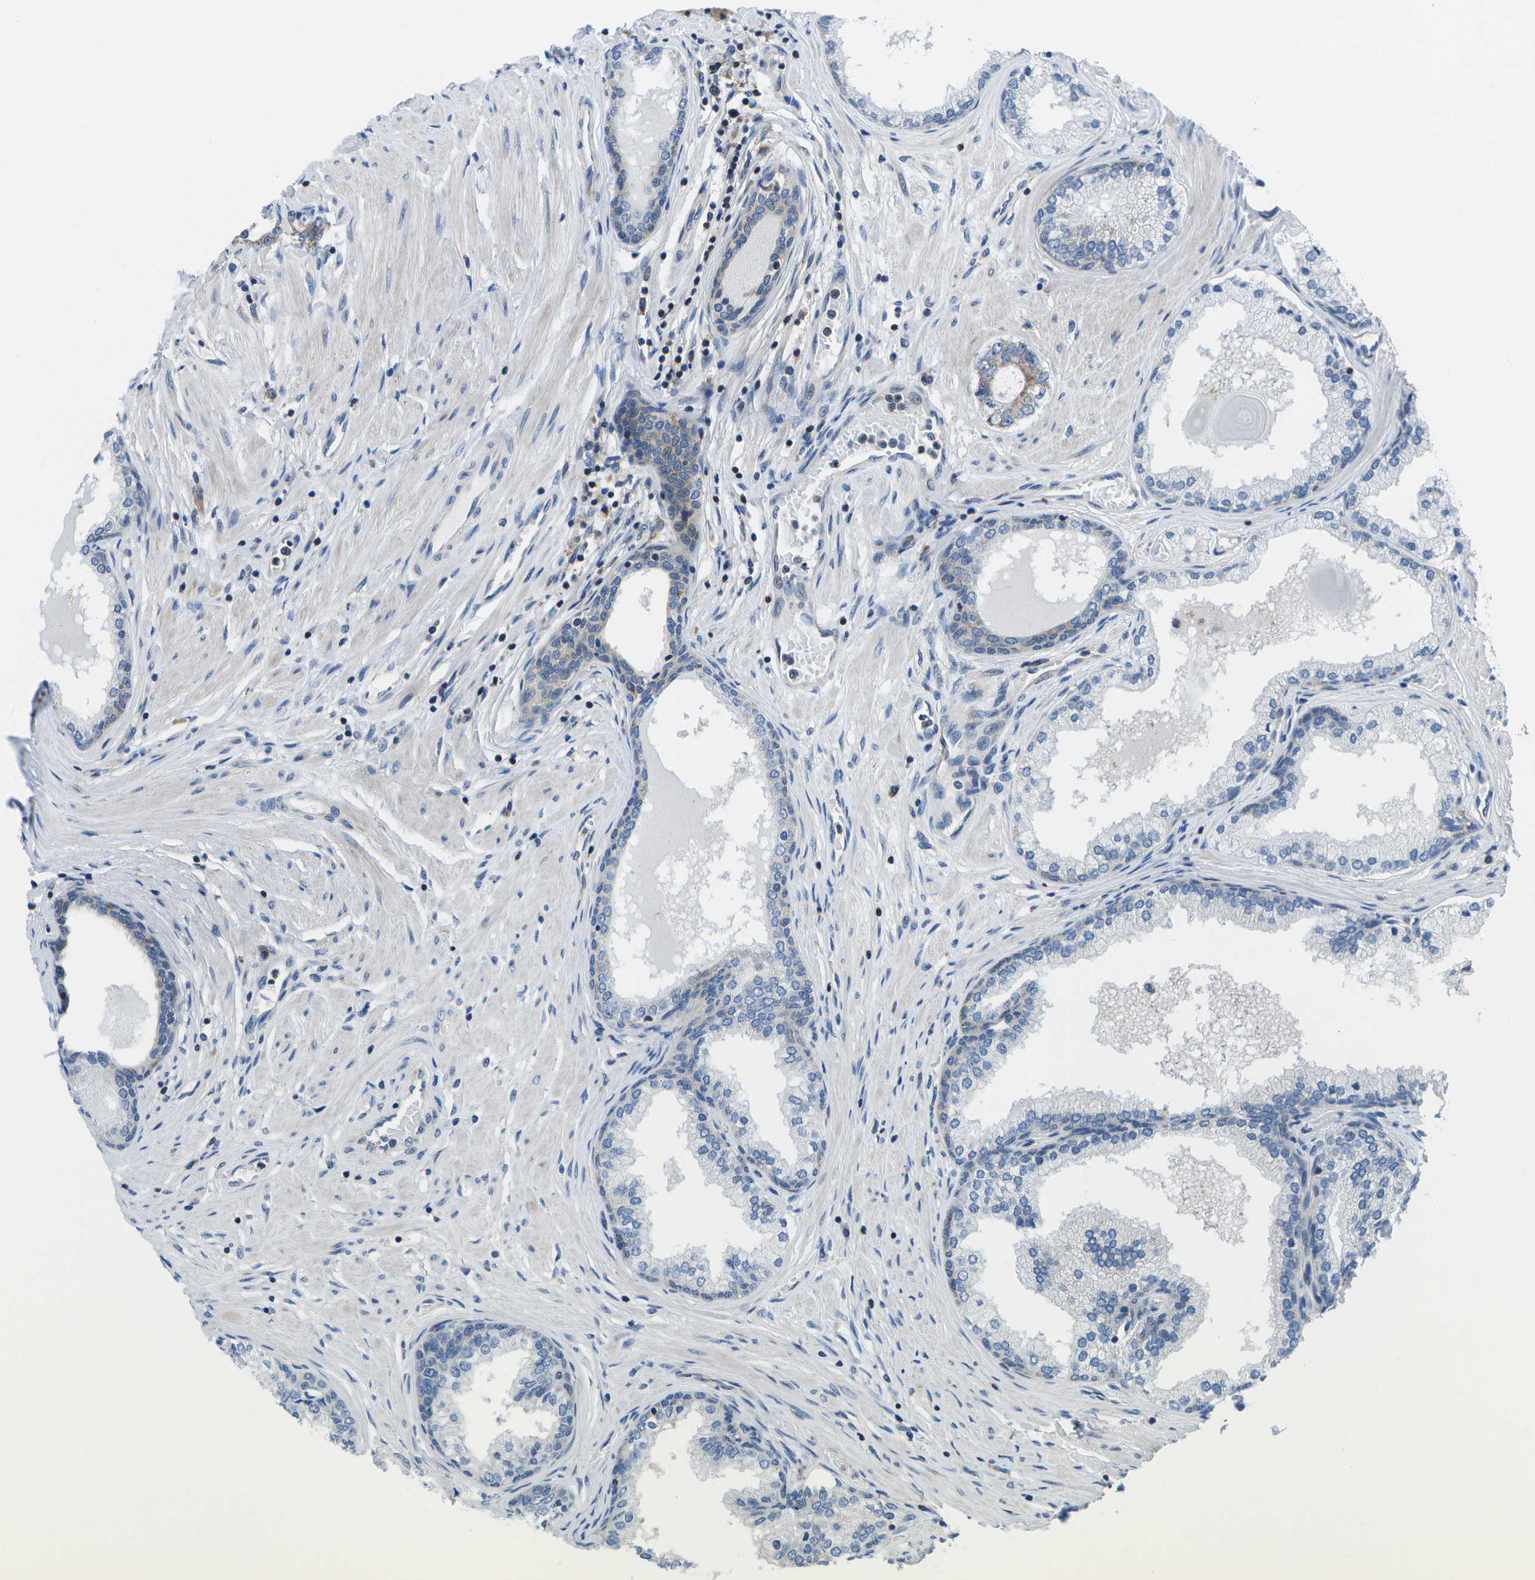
{"staining": {"intensity": "moderate", "quantity": "<25%", "location": "cytoplasmic/membranous"}, "tissue": "prostate cancer", "cell_type": "Tumor cells", "image_type": "cancer", "snomed": [{"axis": "morphology", "description": "Adenocarcinoma, Low grade"}, {"axis": "topography", "description": "Prostate"}], "caption": "Immunohistochemical staining of prostate cancer (adenocarcinoma (low-grade)) shows low levels of moderate cytoplasmic/membranous protein staining in about <25% of tumor cells.", "gene": "GDF5", "patient": {"sex": "male", "age": 63}}